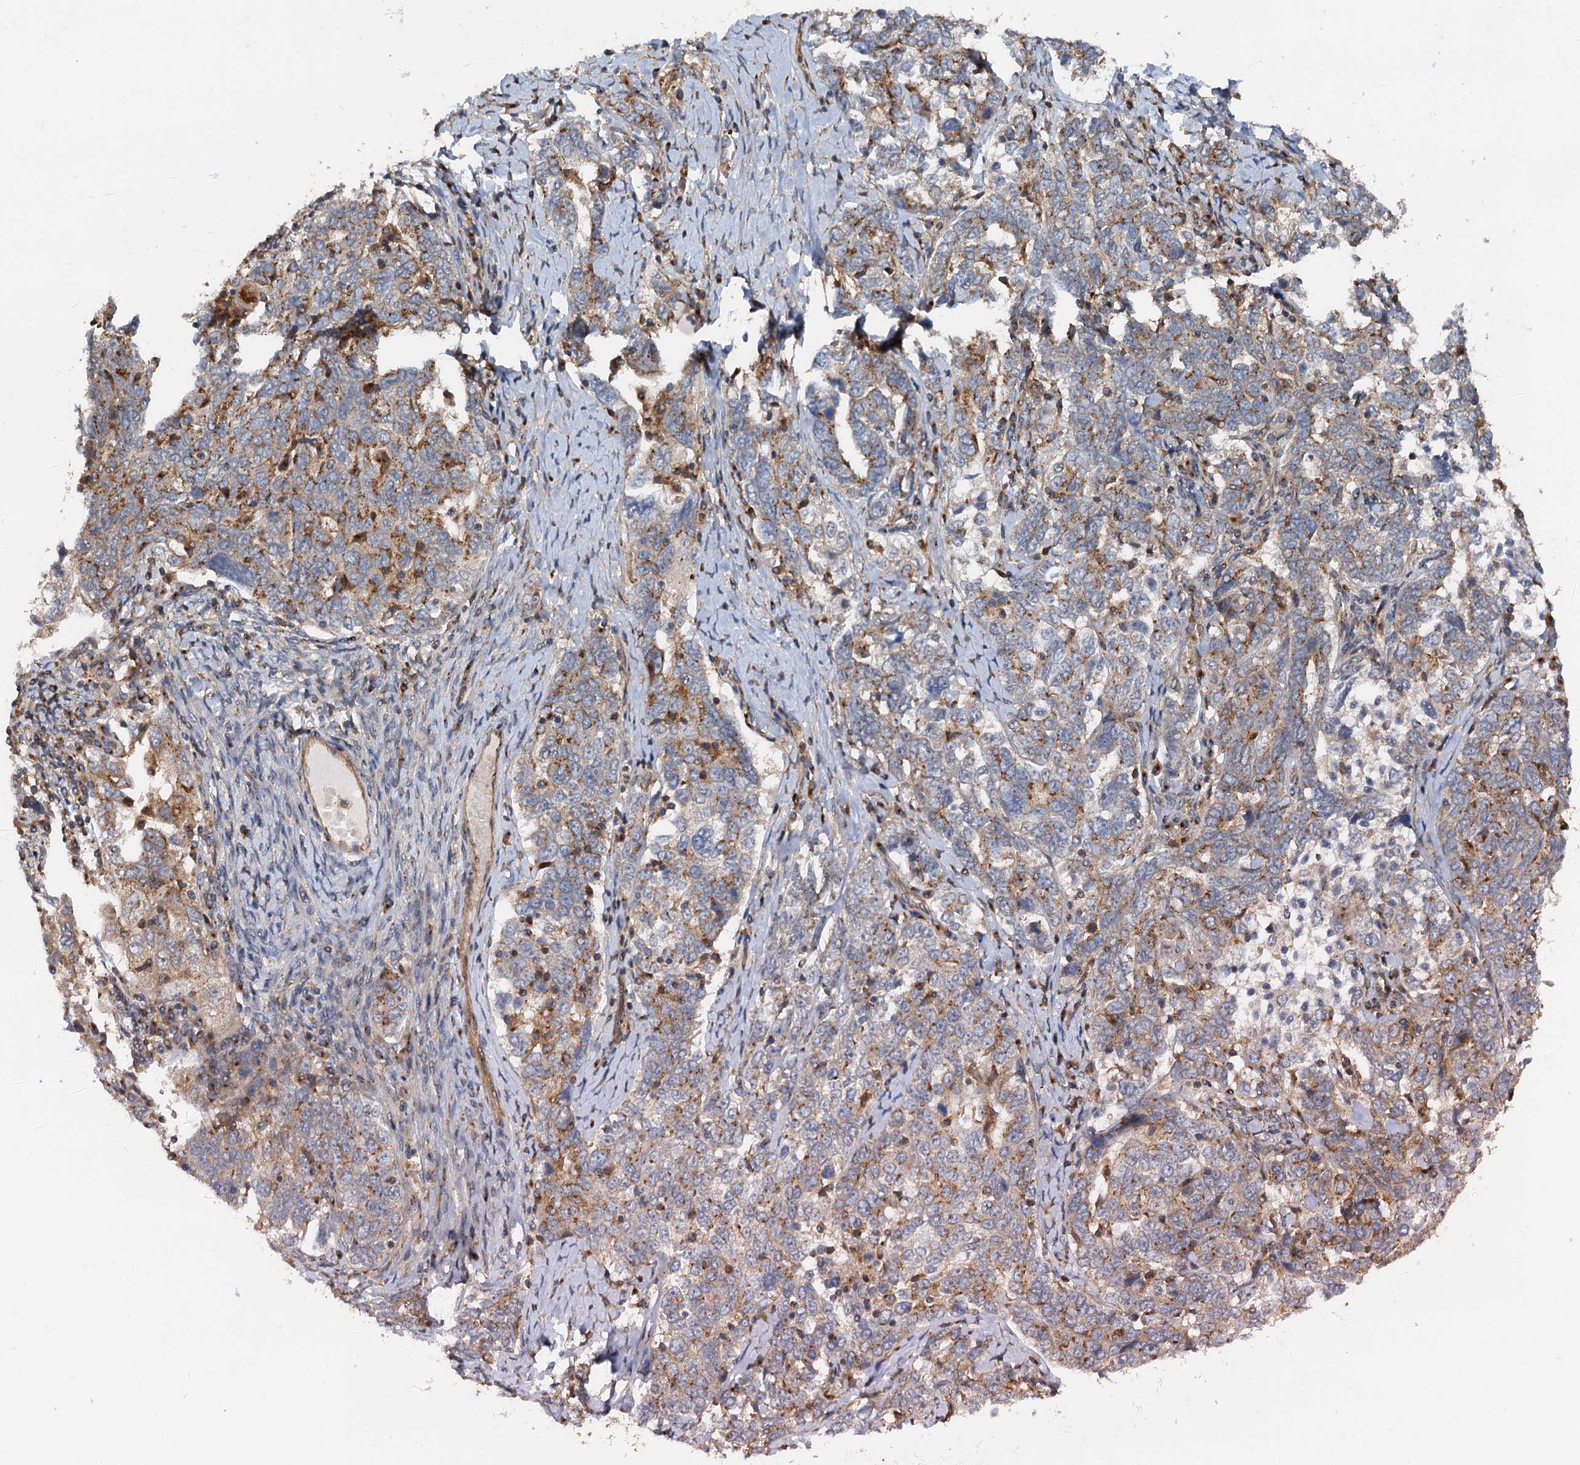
{"staining": {"intensity": "moderate", "quantity": "25%-75%", "location": "cytoplasmic/membranous"}, "tissue": "ovarian cancer", "cell_type": "Tumor cells", "image_type": "cancer", "snomed": [{"axis": "morphology", "description": "Carcinoma, endometroid"}, {"axis": "topography", "description": "Ovary"}], "caption": "Tumor cells display medium levels of moderate cytoplasmic/membranous positivity in approximately 25%-75% of cells in human endometroid carcinoma (ovarian). The protein is shown in brown color, while the nuclei are stained blue.", "gene": "ANKRD26", "patient": {"sex": "female", "age": 62}}